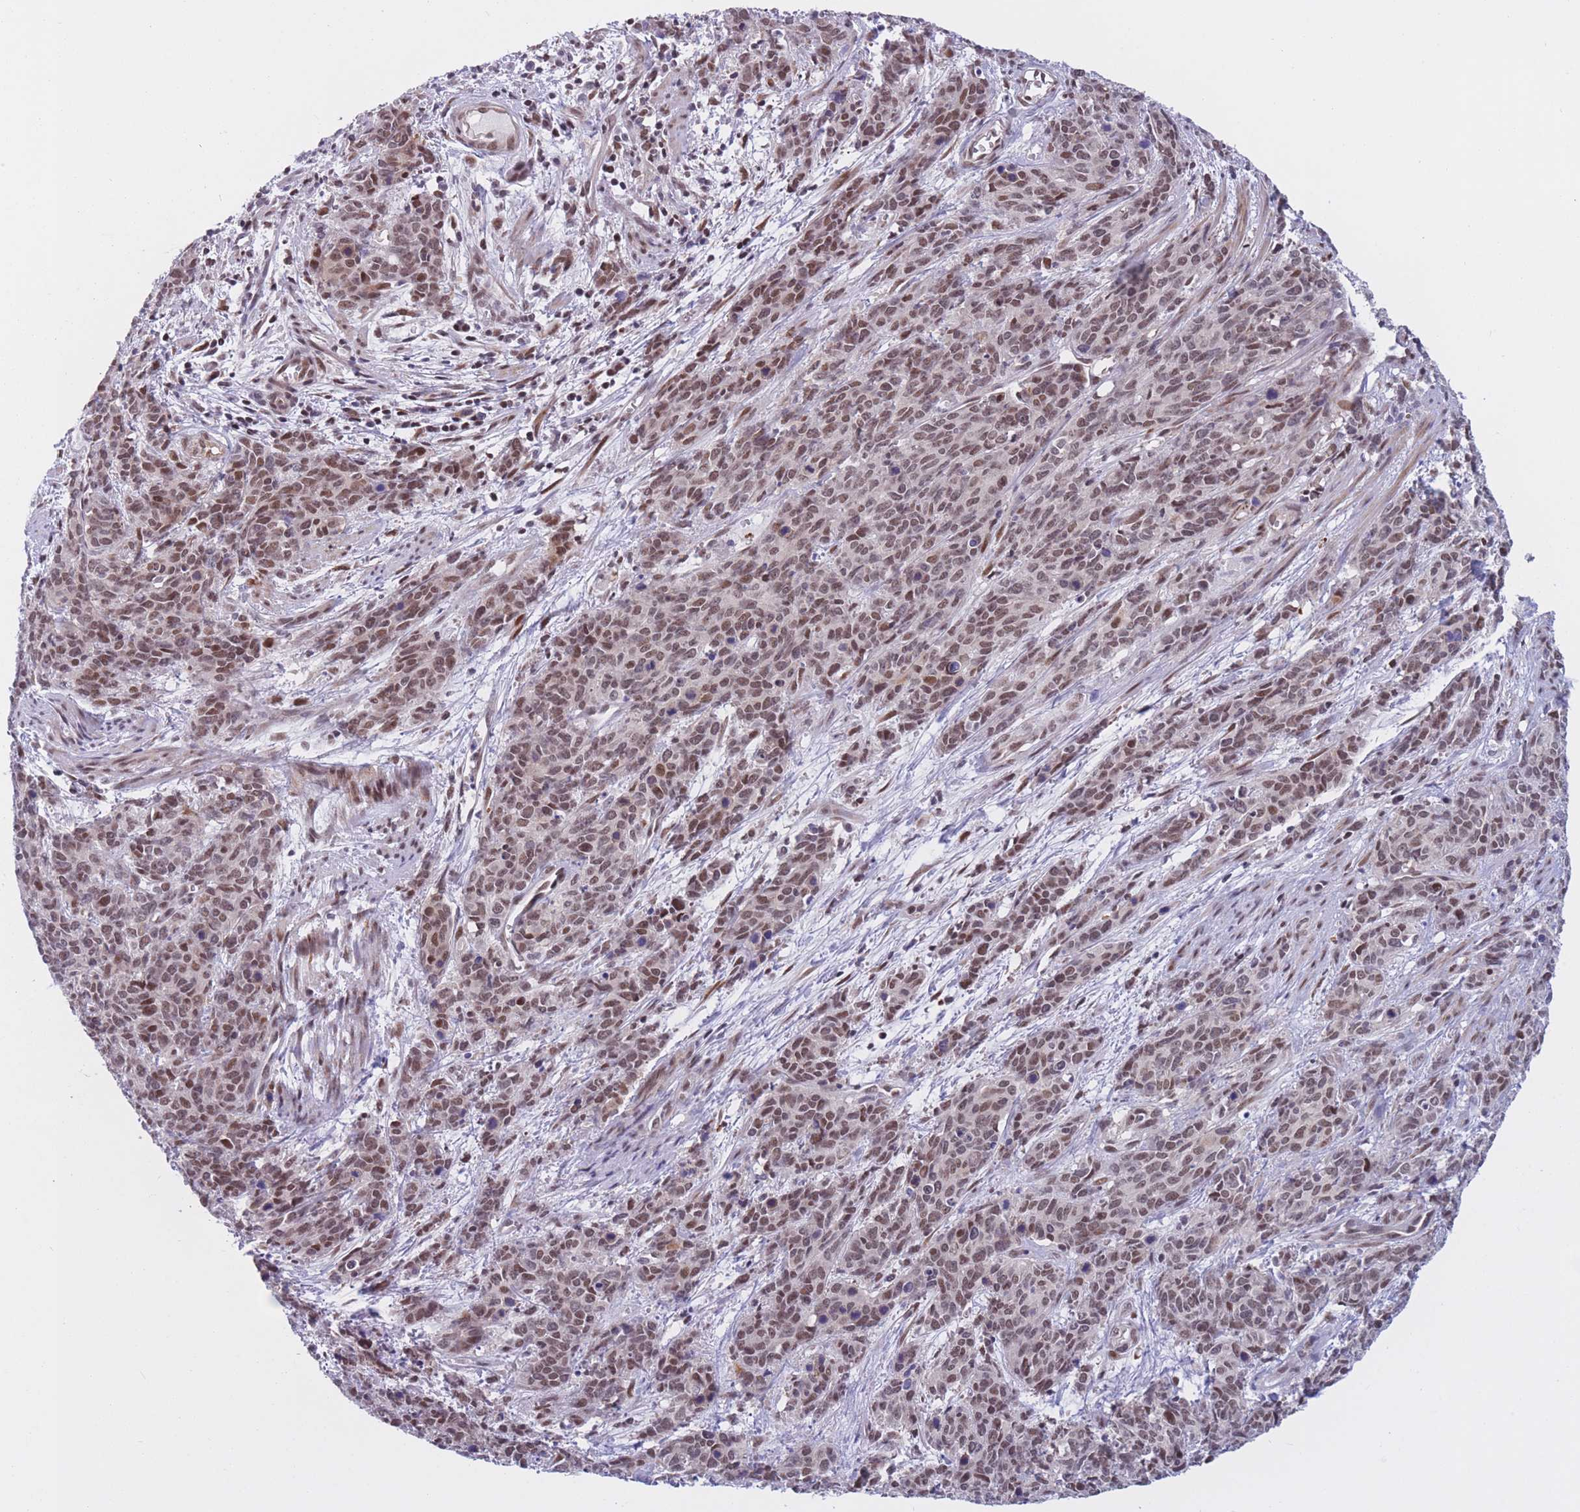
{"staining": {"intensity": "moderate", "quantity": ">75%", "location": "nuclear"}, "tissue": "cervical cancer", "cell_type": "Tumor cells", "image_type": "cancer", "snomed": [{"axis": "morphology", "description": "Squamous cell carcinoma, NOS"}, {"axis": "topography", "description": "Cervix"}], "caption": "Immunohistochemical staining of human cervical cancer shows medium levels of moderate nuclear protein staining in about >75% of tumor cells. (Stains: DAB (3,3'-diaminobenzidine) in brown, nuclei in blue, Microscopy: brightfield microscopy at high magnification).", "gene": "BCL9L", "patient": {"sex": "female", "age": 60}}